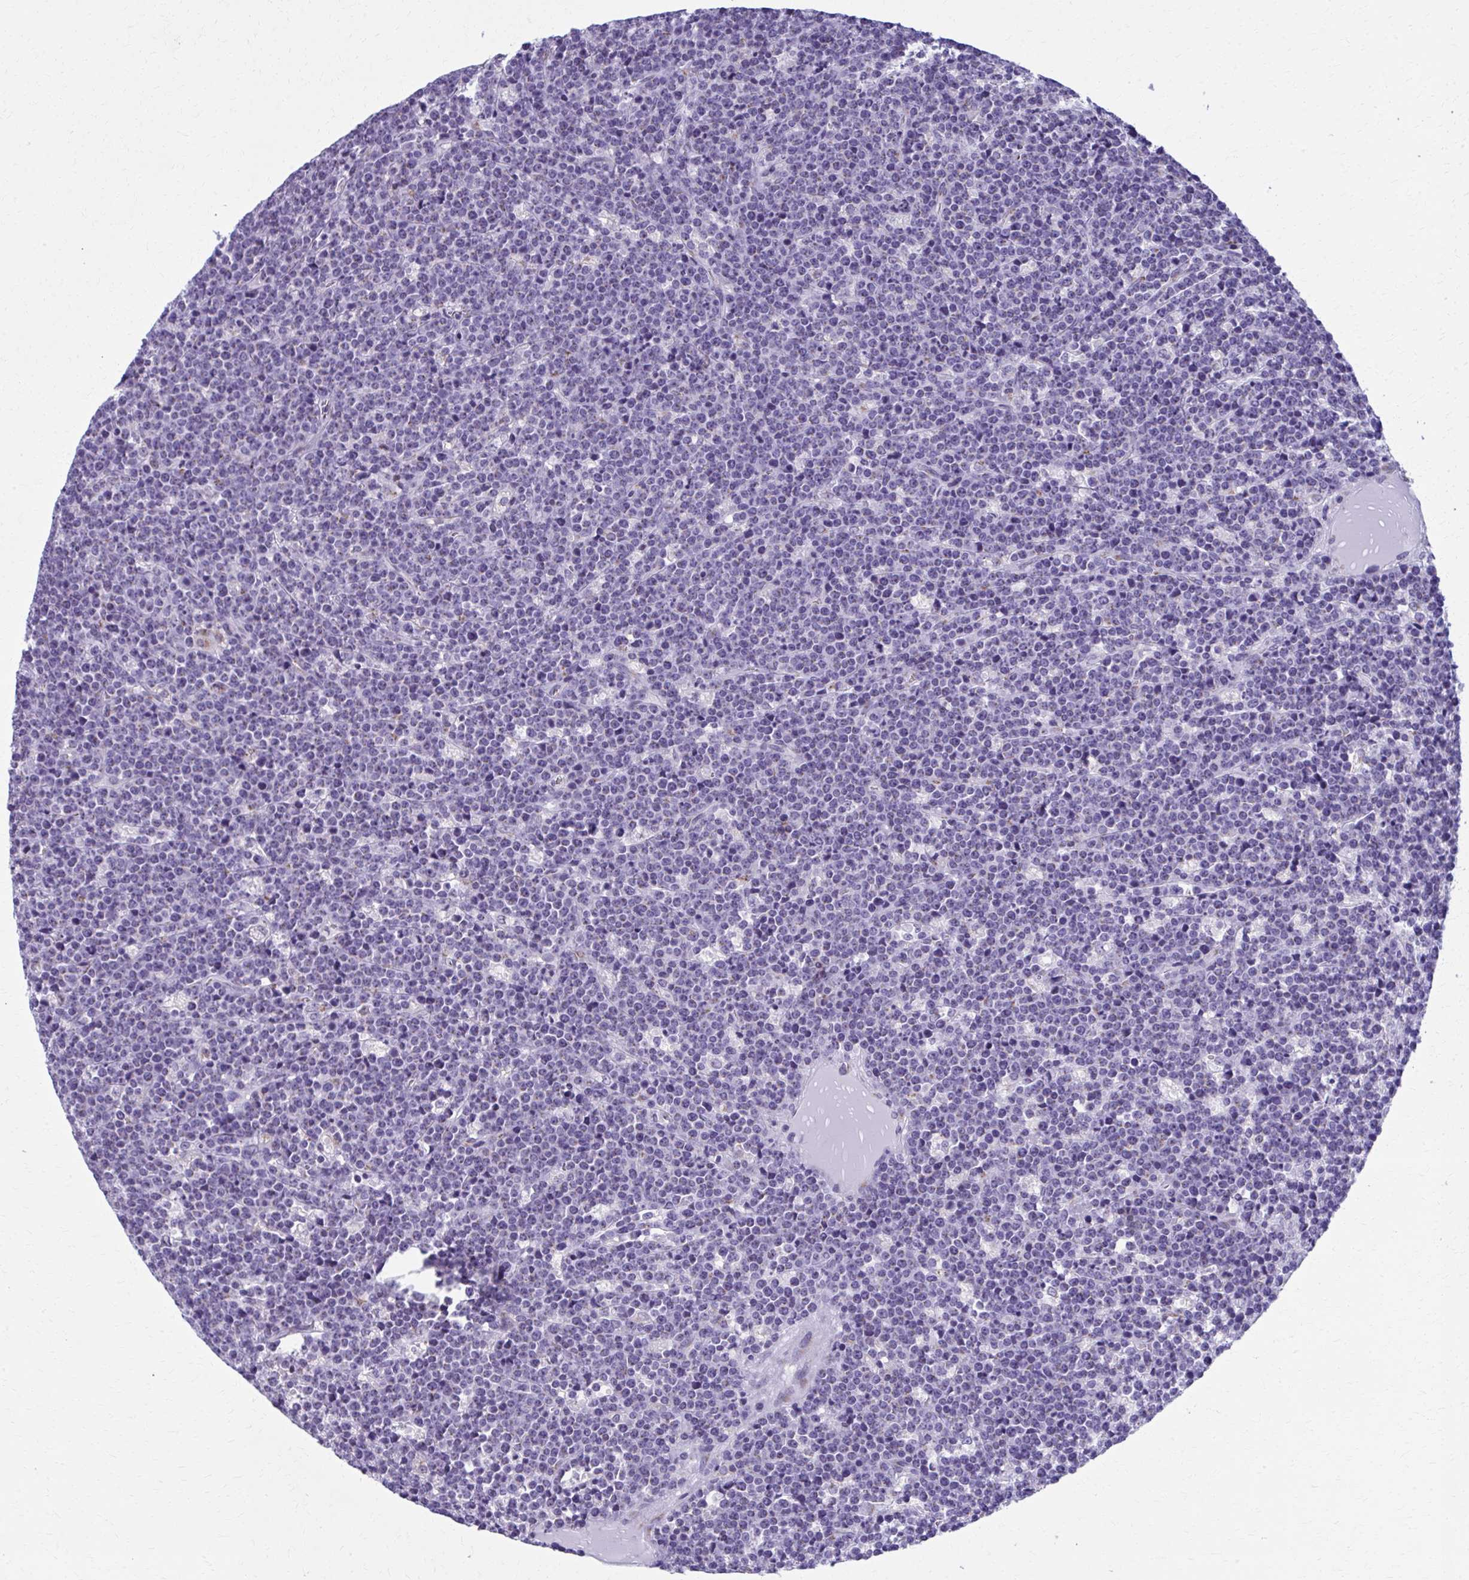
{"staining": {"intensity": "negative", "quantity": "none", "location": "none"}, "tissue": "lymphoma", "cell_type": "Tumor cells", "image_type": "cancer", "snomed": [{"axis": "morphology", "description": "Malignant lymphoma, non-Hodgkin's type, High grade"}, {"axis": "topography", "description": "Ovary"}], "caption": "Tumor cells are negative for protein expression in human malignant lymphoma, non-Hodgkin's type (high-grade).", "gene": "SCLY", "patient": {"sex": "female", "age": 56}}